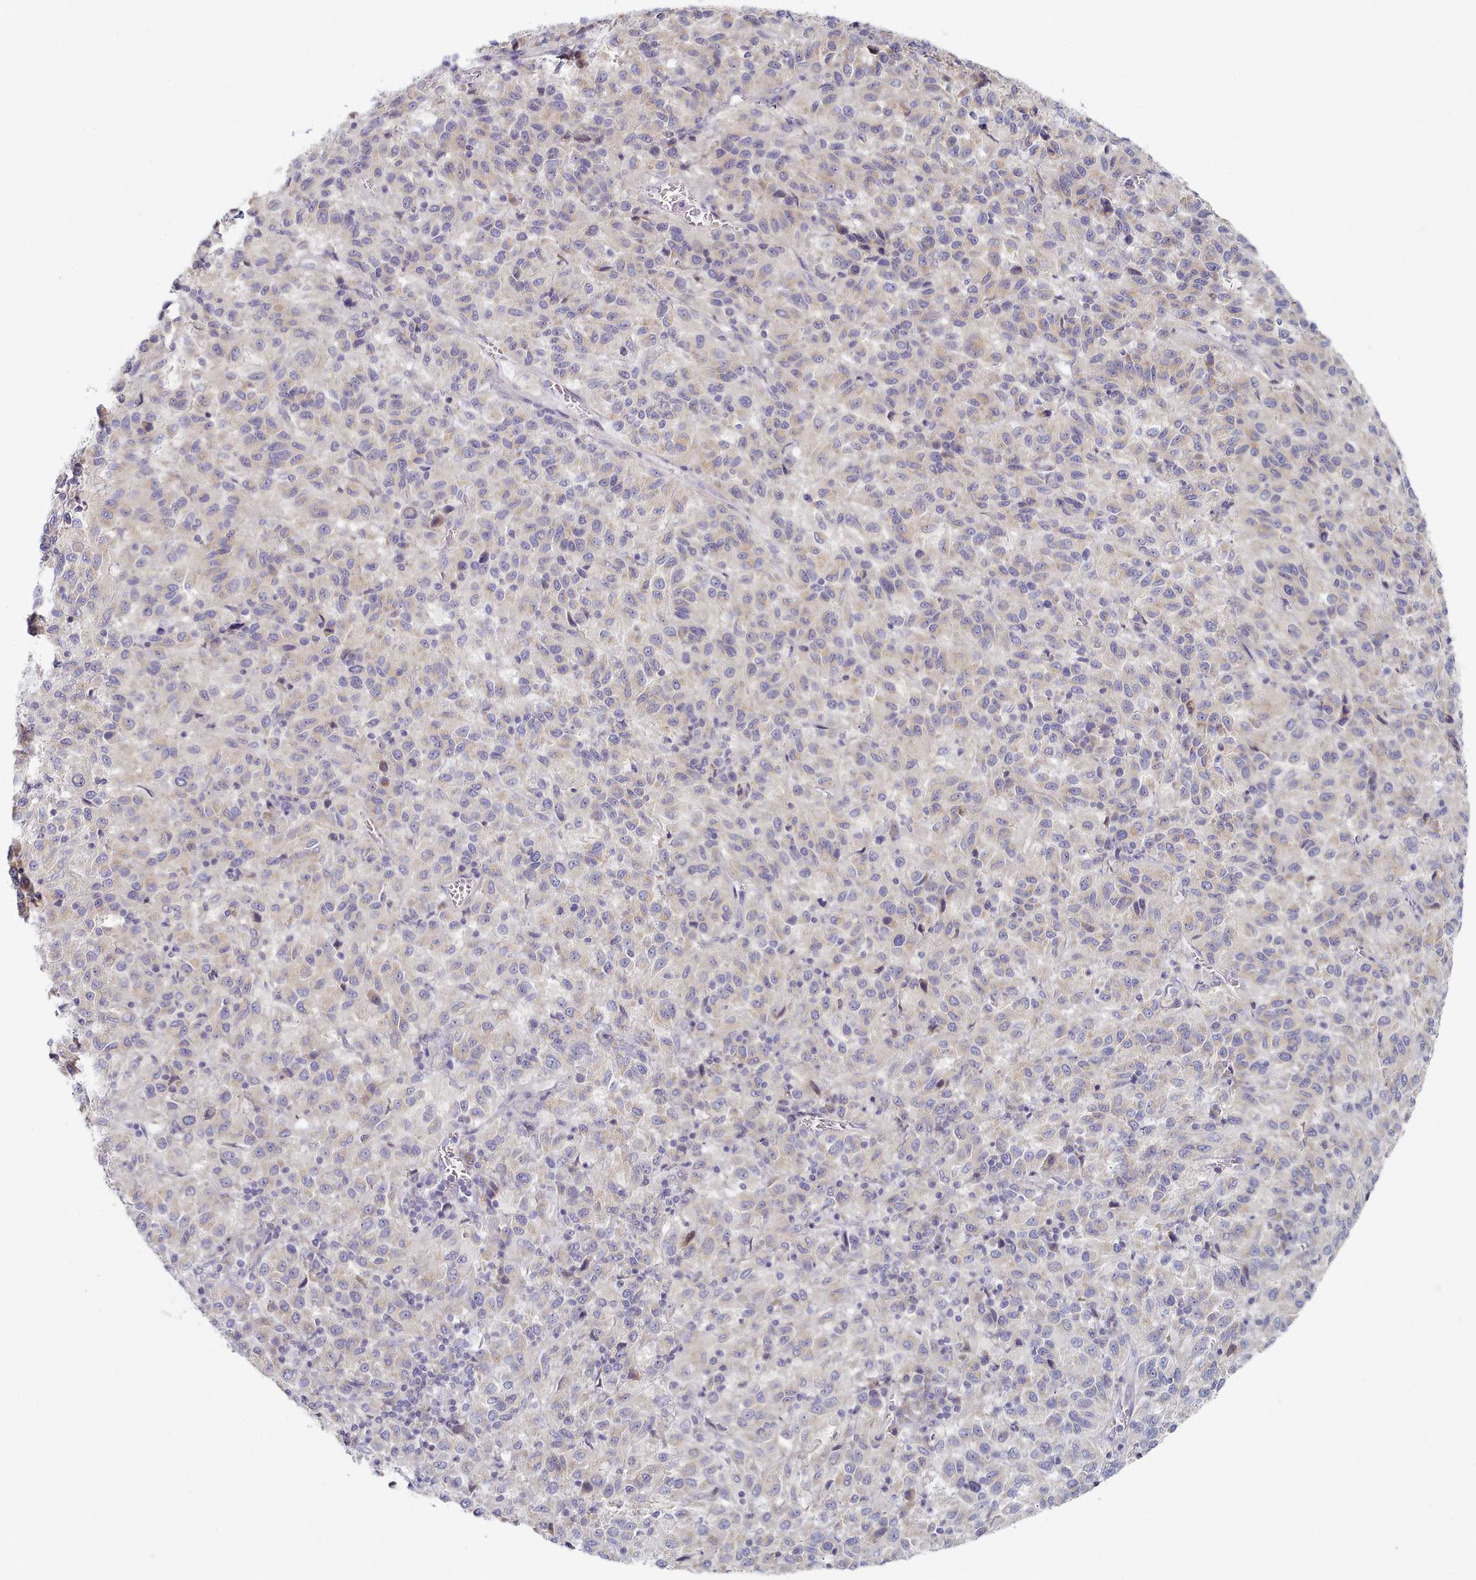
{"staining": {"intensity": "weak", "quantity": "<25%", "location": "cytoplasmic/membranous"}, "tissue": "melanoma", "cell_type": "Tumor cells", "image_type": "cancer", "snomed": [{"axis": "morphology", "description": "Malignant melanoma, Metastatic site"}, {"axis": "topography", "description": "Lung"}], "caption": "Protein analysis of melanoma shows no significant staining in tumor cells.", "gene": "TYW1B", "patient": {"sex": "male", "age": 64}}